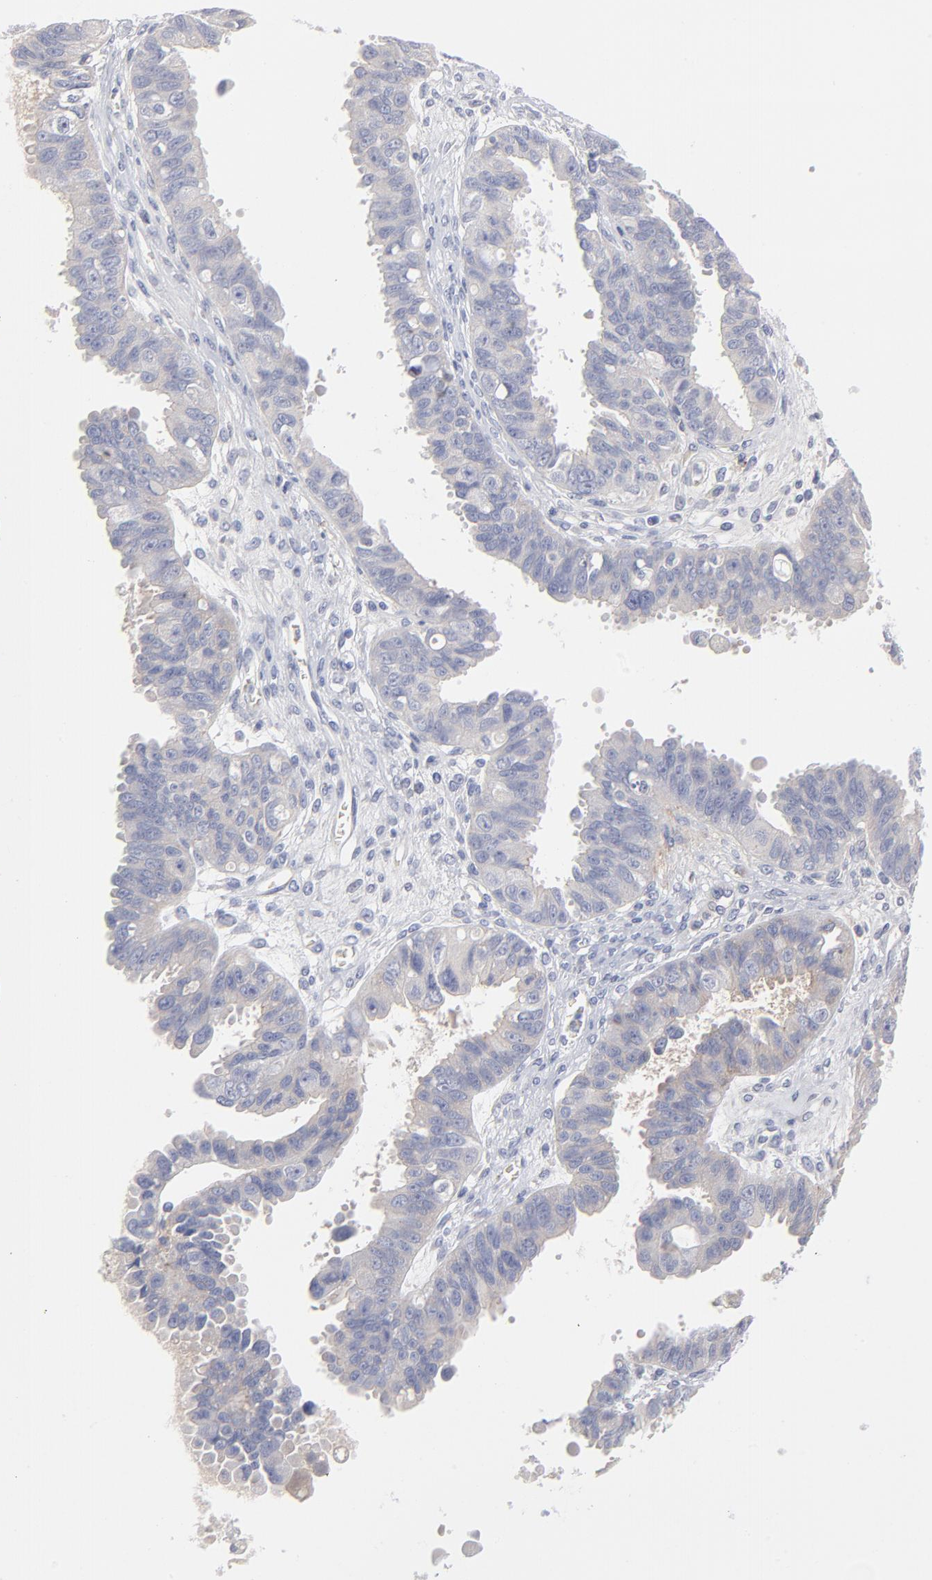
{"staining": {"intensity": "negative", "quantity": "none", "location": "none"}, "tissue": "ovarian cancer", "cell_type": "Tumor cells", "image_type": "cancer", "snomed": [{"axis": "morphology", "description": "Carcinoma, endometroid"}, {"axis": "topography", "description": "Ovary"}], "caption": "Immunohistochemistry photomicrograph of neoplastic tissue: human ovarian cancer (endometroid carcinoma) stained with DAB (3,3'-diaminobenzidine) shows no significant protein positivity in tumor cells.", "gene": "CCR3", "patient": {"sex": "female", "age": 85}}